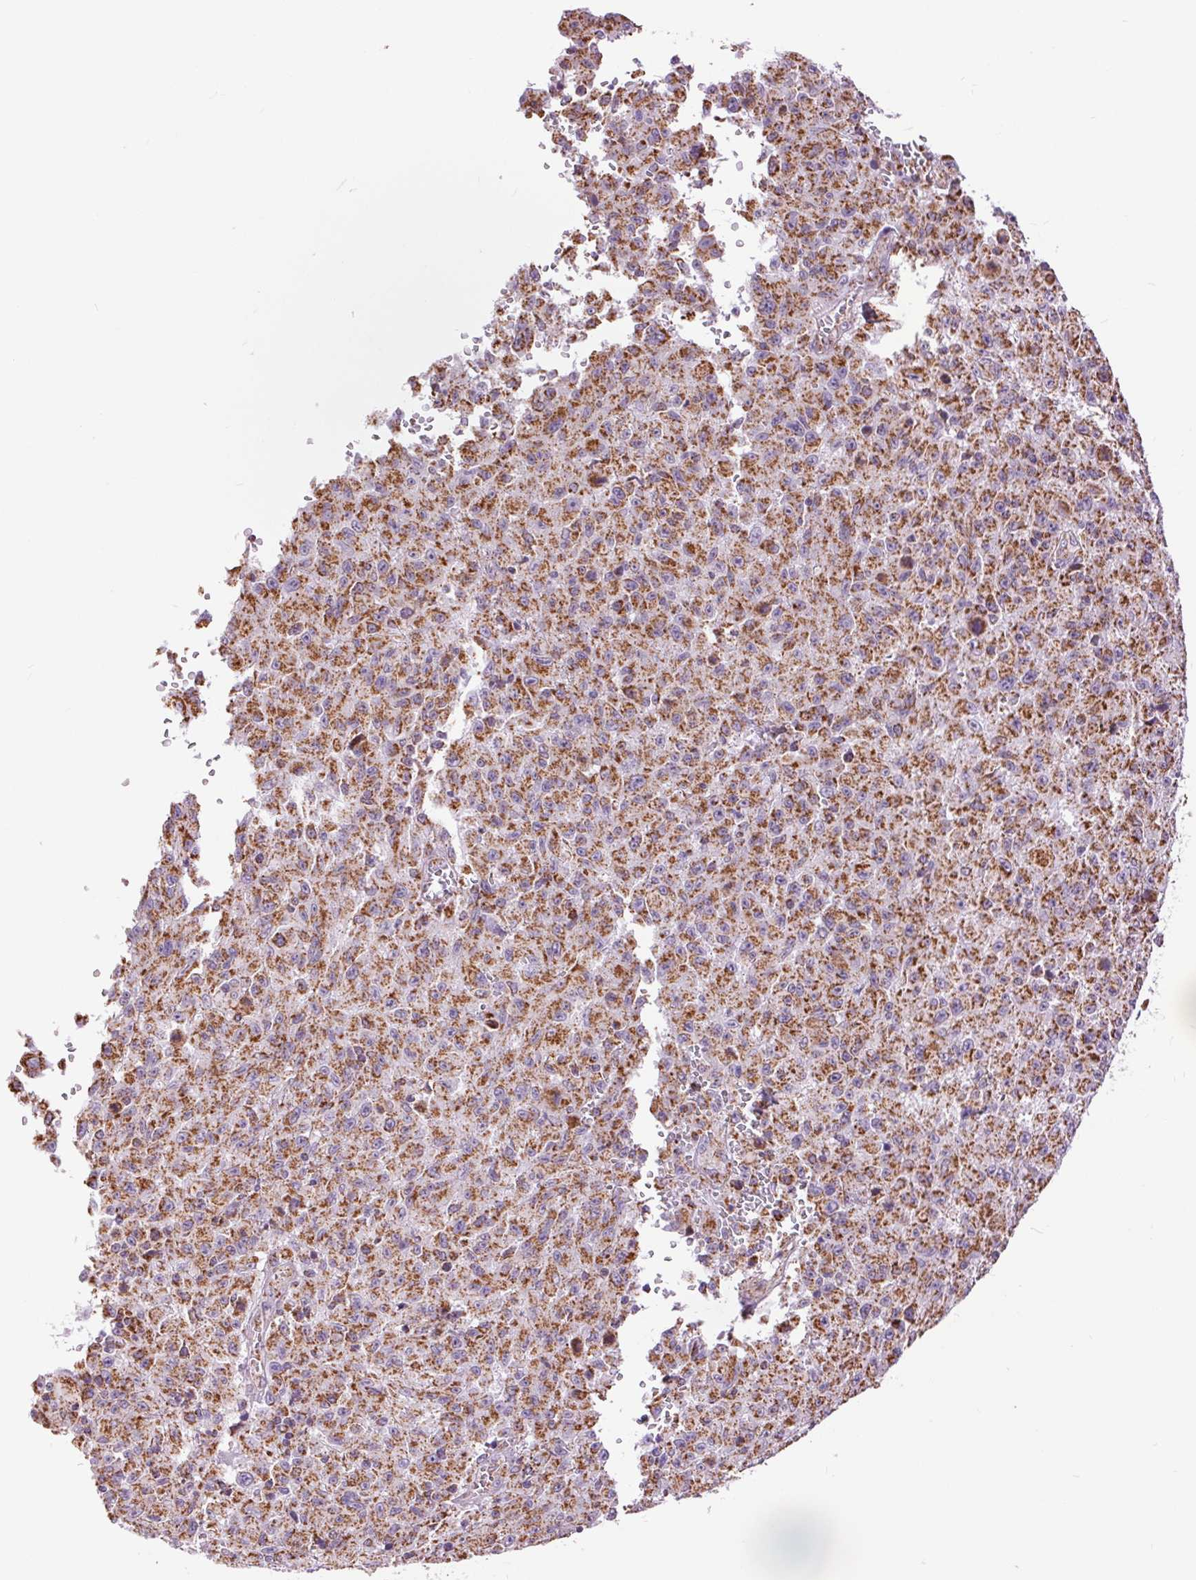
{"staining": {"intensity": "moderate", "quantity": ">75%", "location": "cytoplasmic/membranous"}, "tissue": "melanoma", "cell_type": "Tumor cells", "image_type": "cancer", "snomed": [{"axis": "morphology", "description": "Malignant melanoma, NOS"}, {"axis": "topography", "description": "Skin"}], "caption": "This histopathology image exhibits immunohistochemistry (IHC) staining of human malignant melanoma, with medium moderate cytoplasmic/membranous expression in approximately >75% of tumor cells.", "gene": "ATP5PB", "patient": {"sex": "male", "age": 46}}